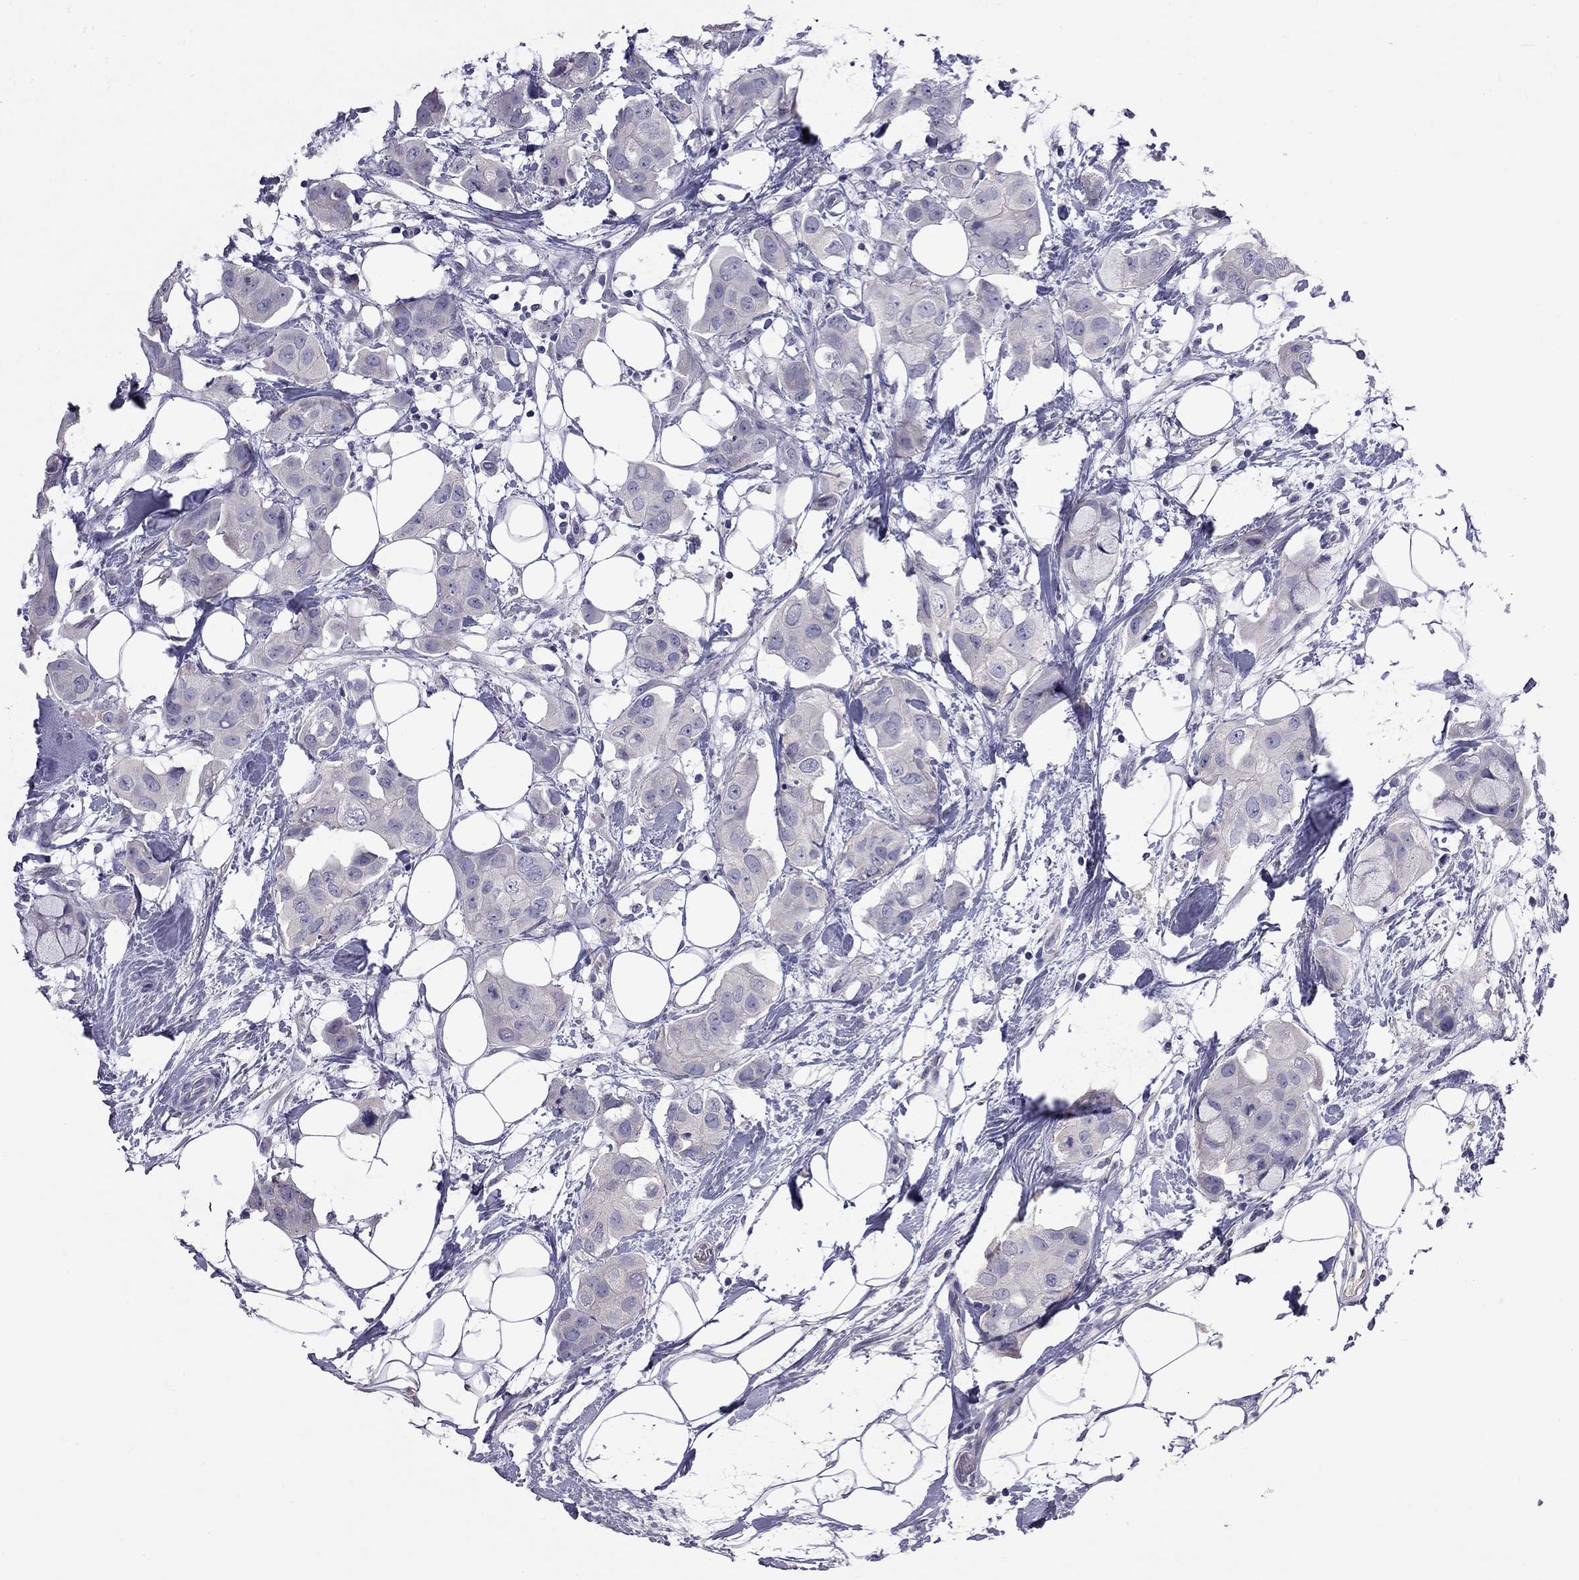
{"staining": {"intensity": "negative", "quantity": "none", "location": "none"}, "tissue": "breast cancer", "cell_type": "Tumor cells", "image_type": "cancer", "snomed": [{"axis": "morphology", "description": "Normal tissue, NOS"}, {"axis": "morphology", "description": "Duct carcinoma"}, {"axis": "topography", "description": "Breast"}], "caption": "Micrograph shows no protein expression in tumor cells of breast infiltrating ductal carcinoma tissue. Nuclei are stained in blue.", "gene": "CFAP91", "patient": {"sex": "female", "age": 40}}